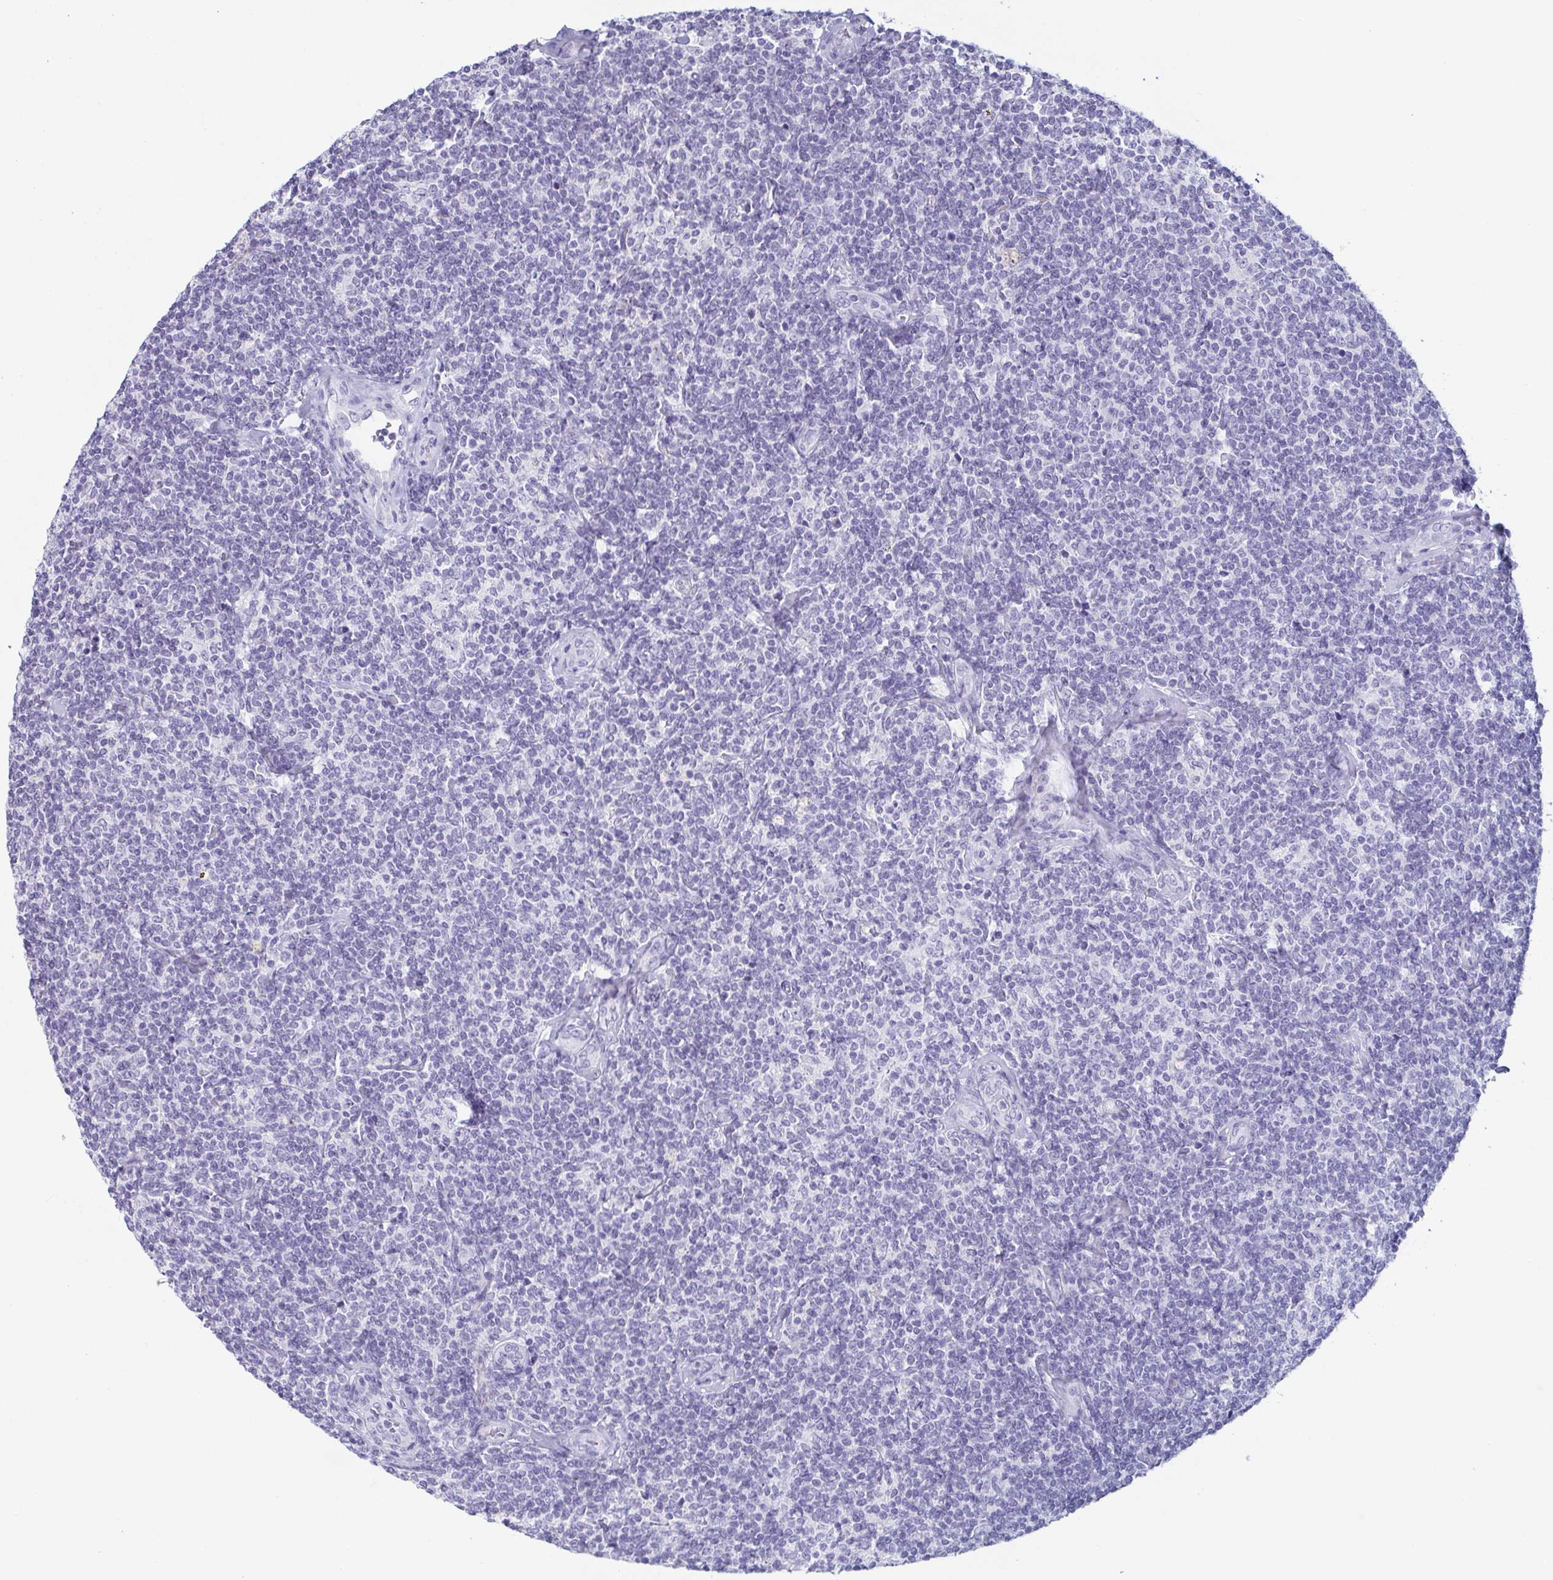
{"staining": {"intensity": "negative", "quantity": "none", "location": "none"}, "tissue": "lymphoma", "cell_type": "Tumor cells", "image_type": "cancer", "snomed": [{"axis": "morphology", "description": "Malignant lymphoma, non-Hodgkin's type, Low grade"}, {"axis": "topography", "description": "Lymph node"}], "caption": "Tumor cells are negative for brown protein staining in lymphoma. (Immunohistochemistry, brightfield microscopy, high magnification).", "gene": "PRR27", "patient": {"sex": "female", "age": 56}}